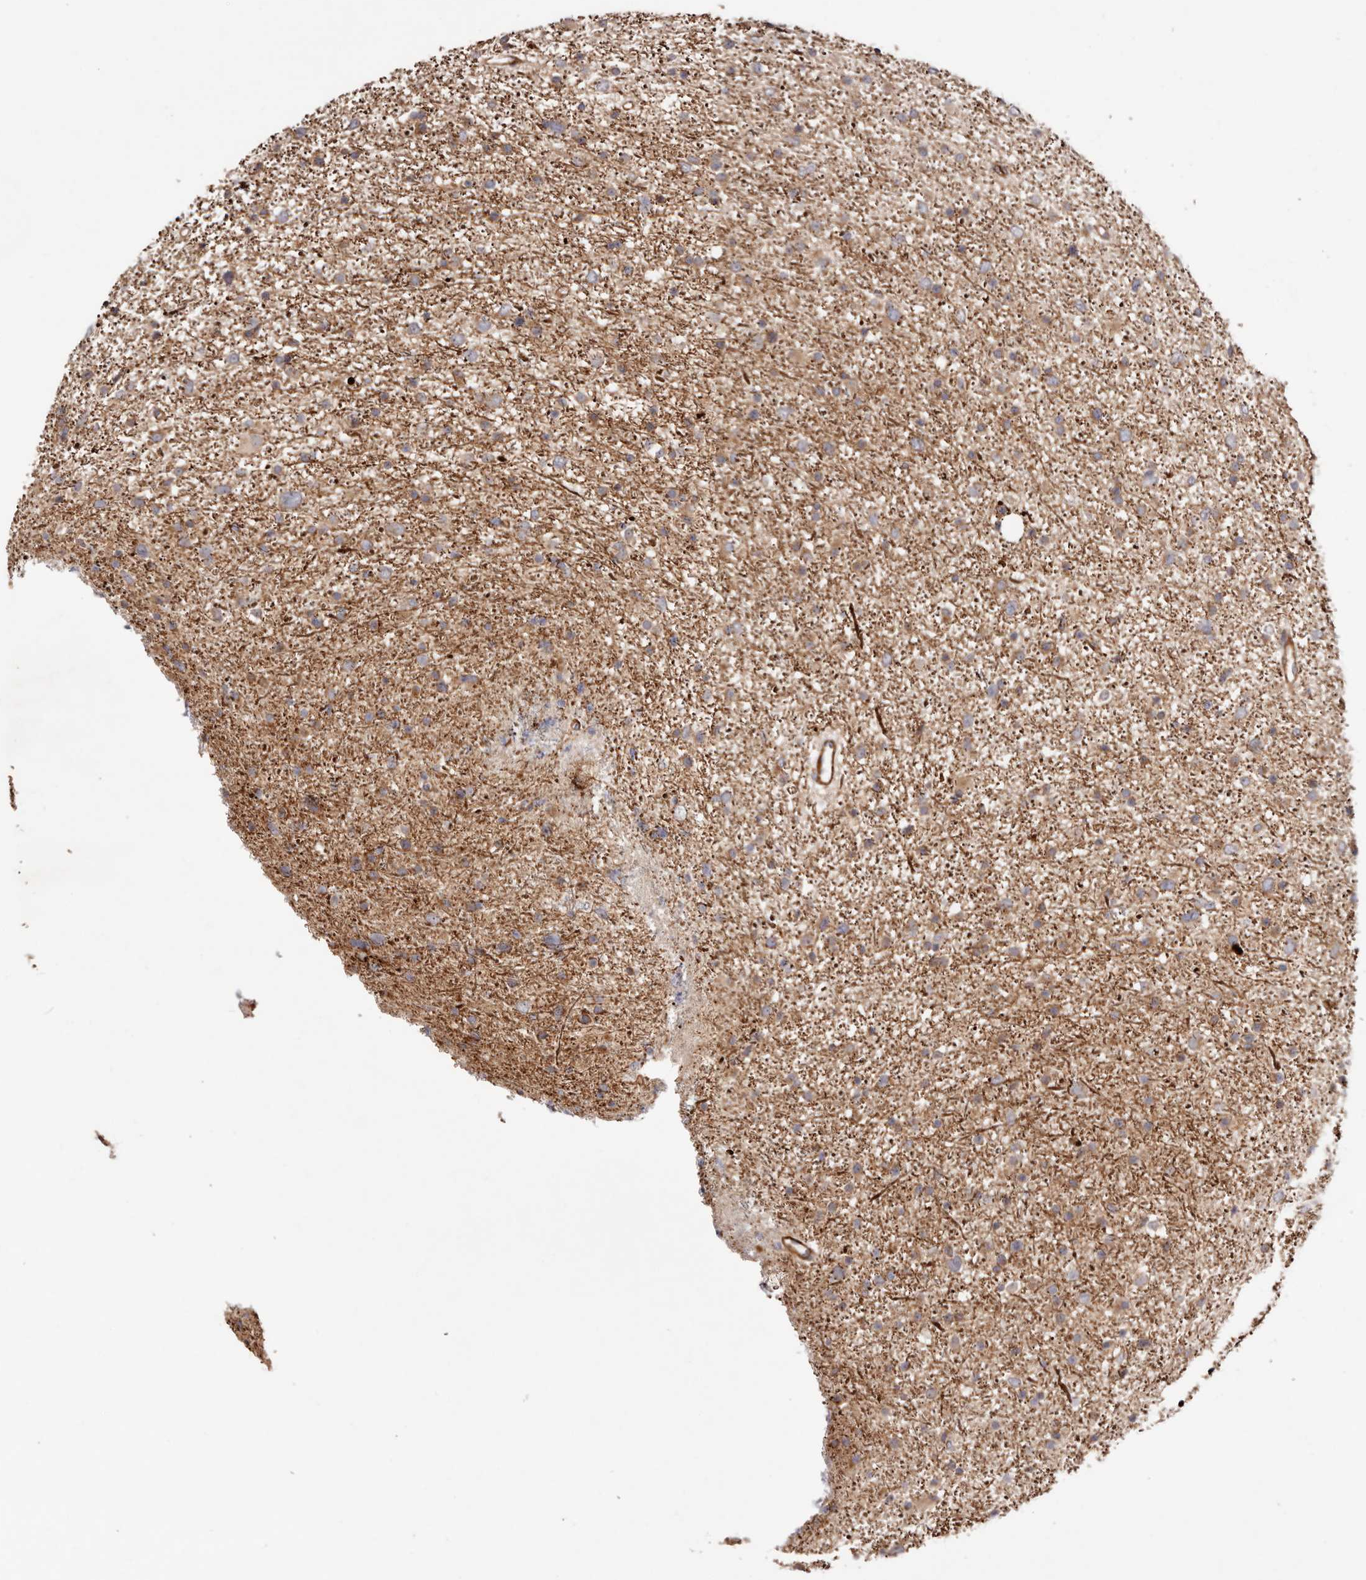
{"staining": {"intensity": "moderate", "quantity": ">75%", "location": "cytoplasmic/membranous"}, "tissue": "glioma", "cell_type": "Tumor cells", "image_type": "cancer", "snomed": [{"axis": "morphology", "description": "Glioma, malignant, Low grade"}, {"axis": "topography", "description": "Cerebral cortex"}], "caption": "Malignant glioma (low-grade) stained with a brown dye demonstrates moderate cytoplasmic/membranous positive expression in about >75% of tumor cells.", "gene": "PTPN22", "patient": {"sex": "female", "age": 39}}